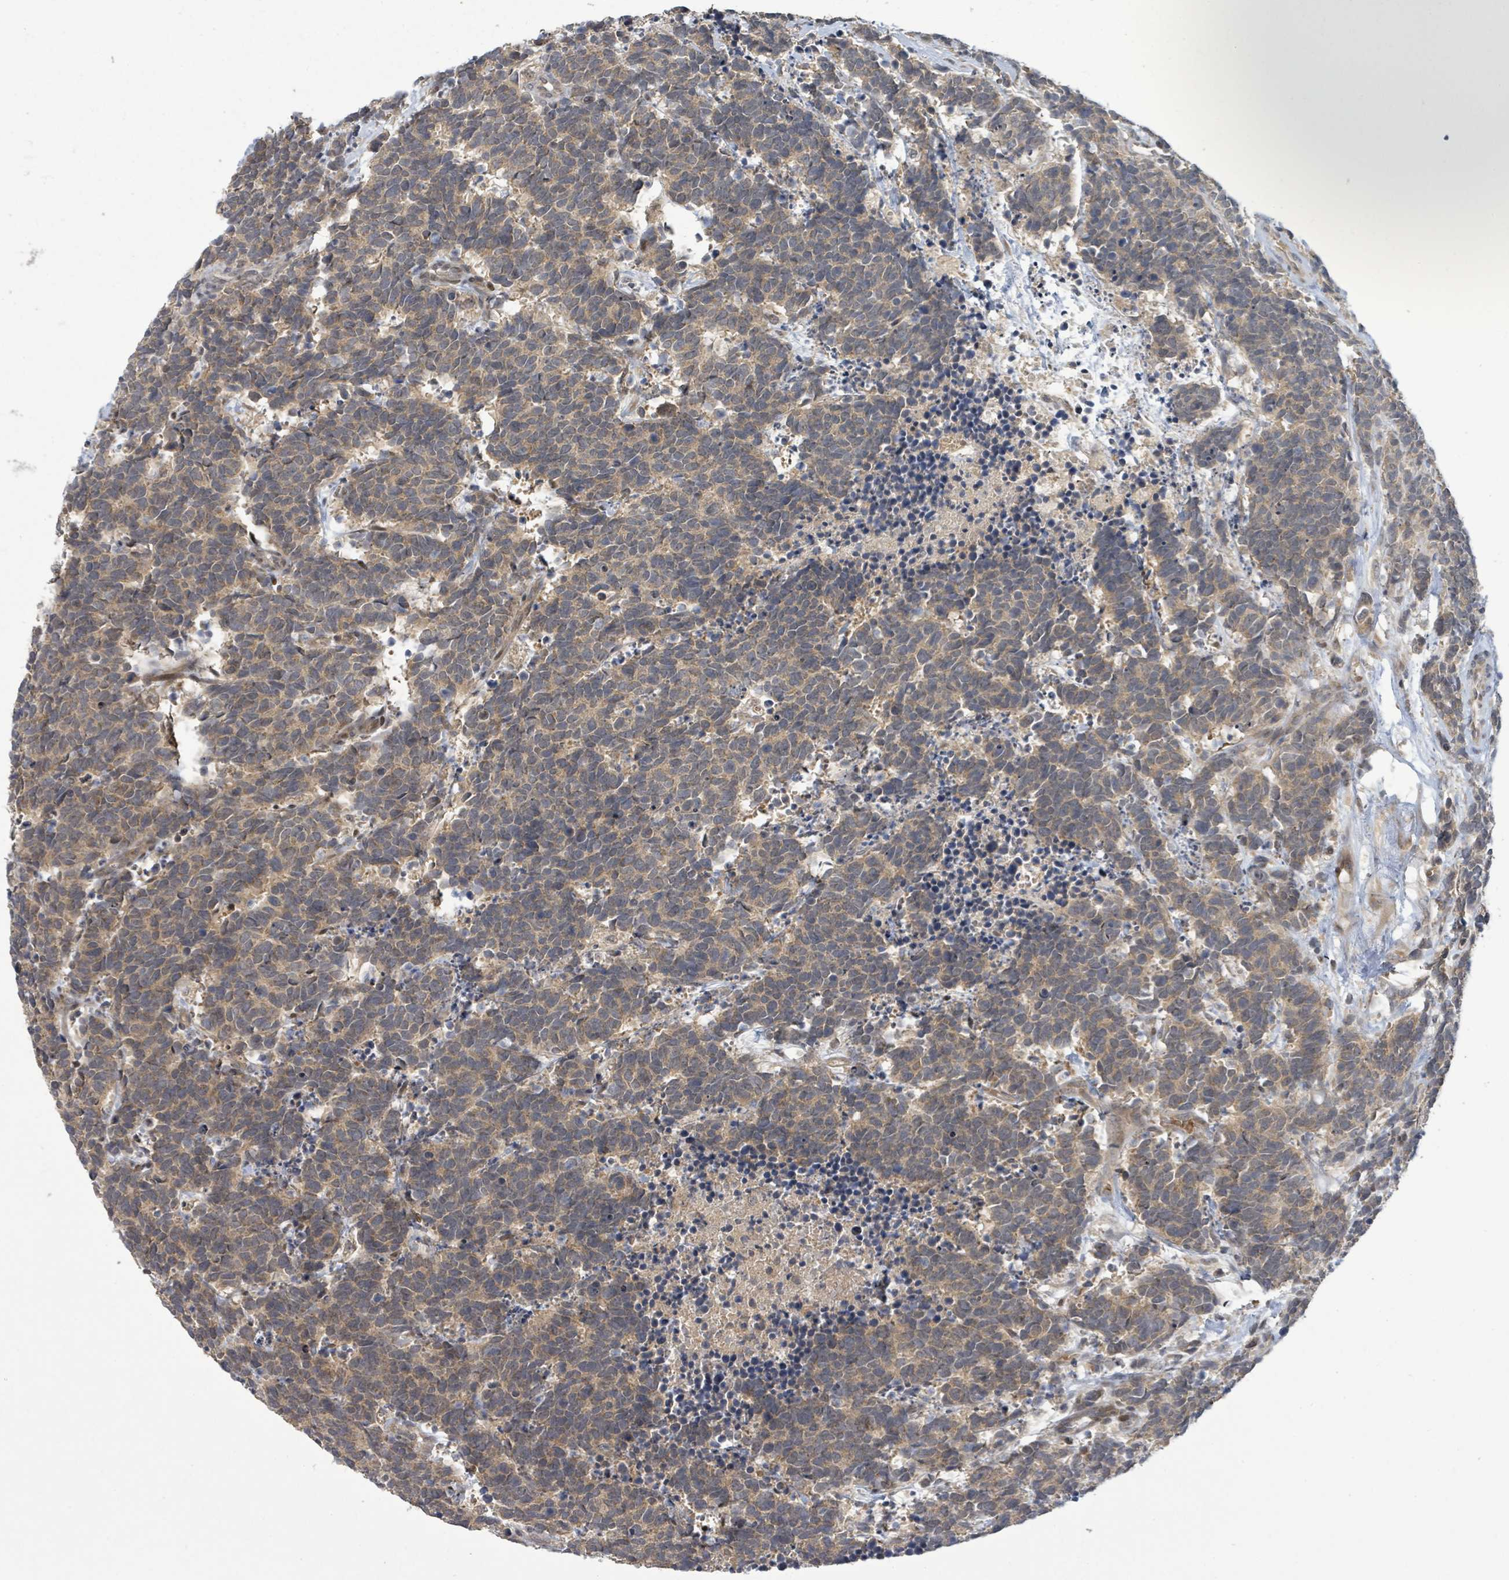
{"staining": {"intensity": "moderate", "quantity": ">75%", "location": "cytoplasmic/membranous"}, "tissue": "carcinoid", "cell_type": "Tumor cells", "image_type": "cancer", "snomed": [{"axis": "morphology", "description": "Carcinoma, NOS"}, {"axis": "morphology", "description": "Carcinoid, malignant, NOS"}, {"axis": "topography", "description": "Prostate"}], "caption": "Moderate cytoplasmic/membranous protein positivity is identified in approximately >75% of tumor cells in carcinoid.", "gene": "ITGA11", "patient": {"sex": "male", "age": 57}}